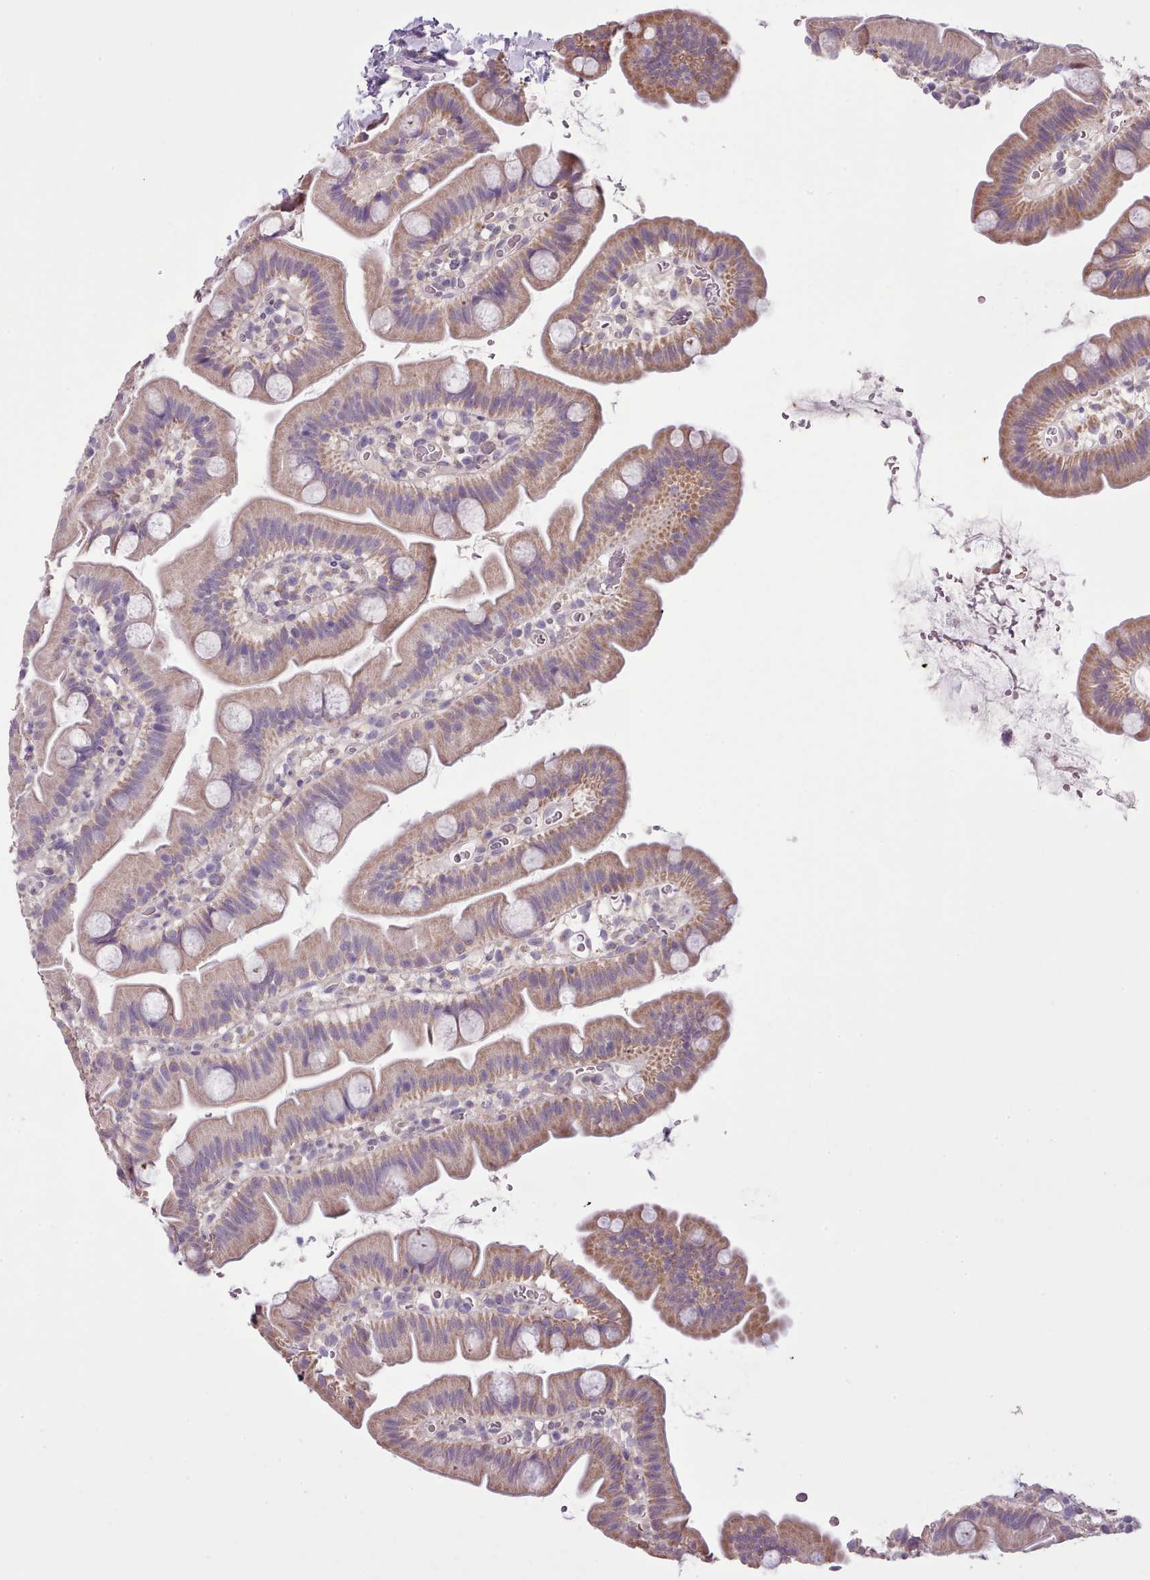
{"staining": {"intensity": "moderate", "quantity": "25%-75%", "location": "cytoplasmic/membranous"}, "tissue": "small intestine", "cell_type": "Glandular cells", "image_type": "normal", "snomed": [{"axis": "morphology", "description": "Normal tissue, NOS"}, {"axis": "topography", "description": "Small intestine"}], "caption": "Protein analysis of unremarkable small intestine exhibits moderate cytoplasmic/membranous staining in about 25%-75% of glandular cells. (DAB (3,3'-diaminobenzidine) IHC with brightfield microscopy, high magnification).", "gene": "SETX", "patient": {"sex": "female", "age": 68}}